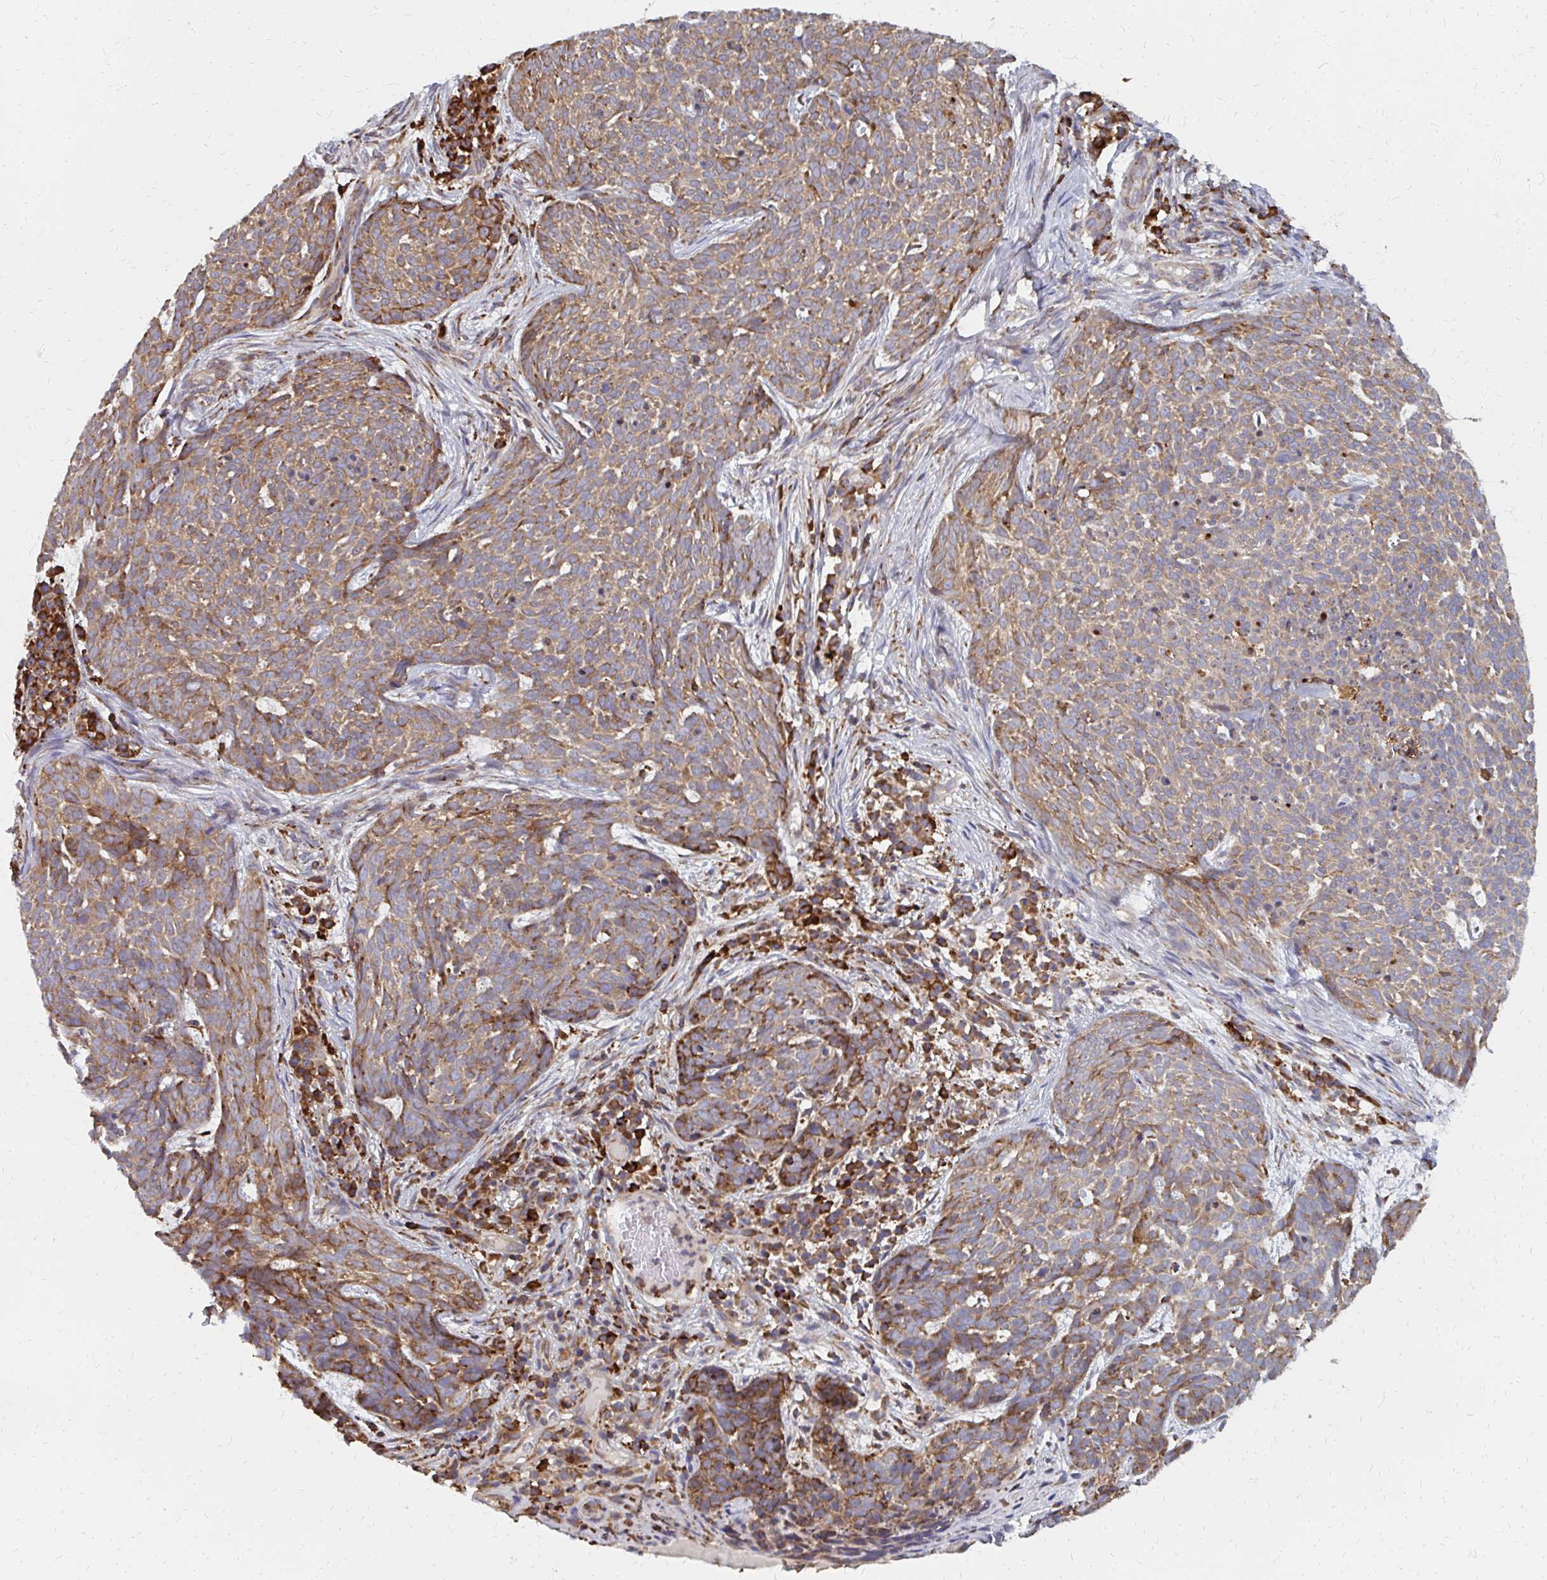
{"staining": {"intensity": "moderate", "quantity": ">75%", "location": "cytoplasmic/membranous"}, "tissue": "skin cancer", "cell_type": "Tumor cells", "image_type": "cancer", "snomed": [{"axis": "morphology", "description": "Basal cell carcinoma"}, {"axis": "topography", "description": "Skin"}], "caption": "DAB immunohistochemical staining of human skin basal cell carcinoma reveals moderate cytoplasmic/membranous protein expression in about >75% of tumor cells. The staining is performed using DAB brown chromogen to label protein expression. The nuclei are counter-stained blue using hematoxylin.", "gene": "PPP1R13L", "patient": {"sex": "female", "age": 93}}